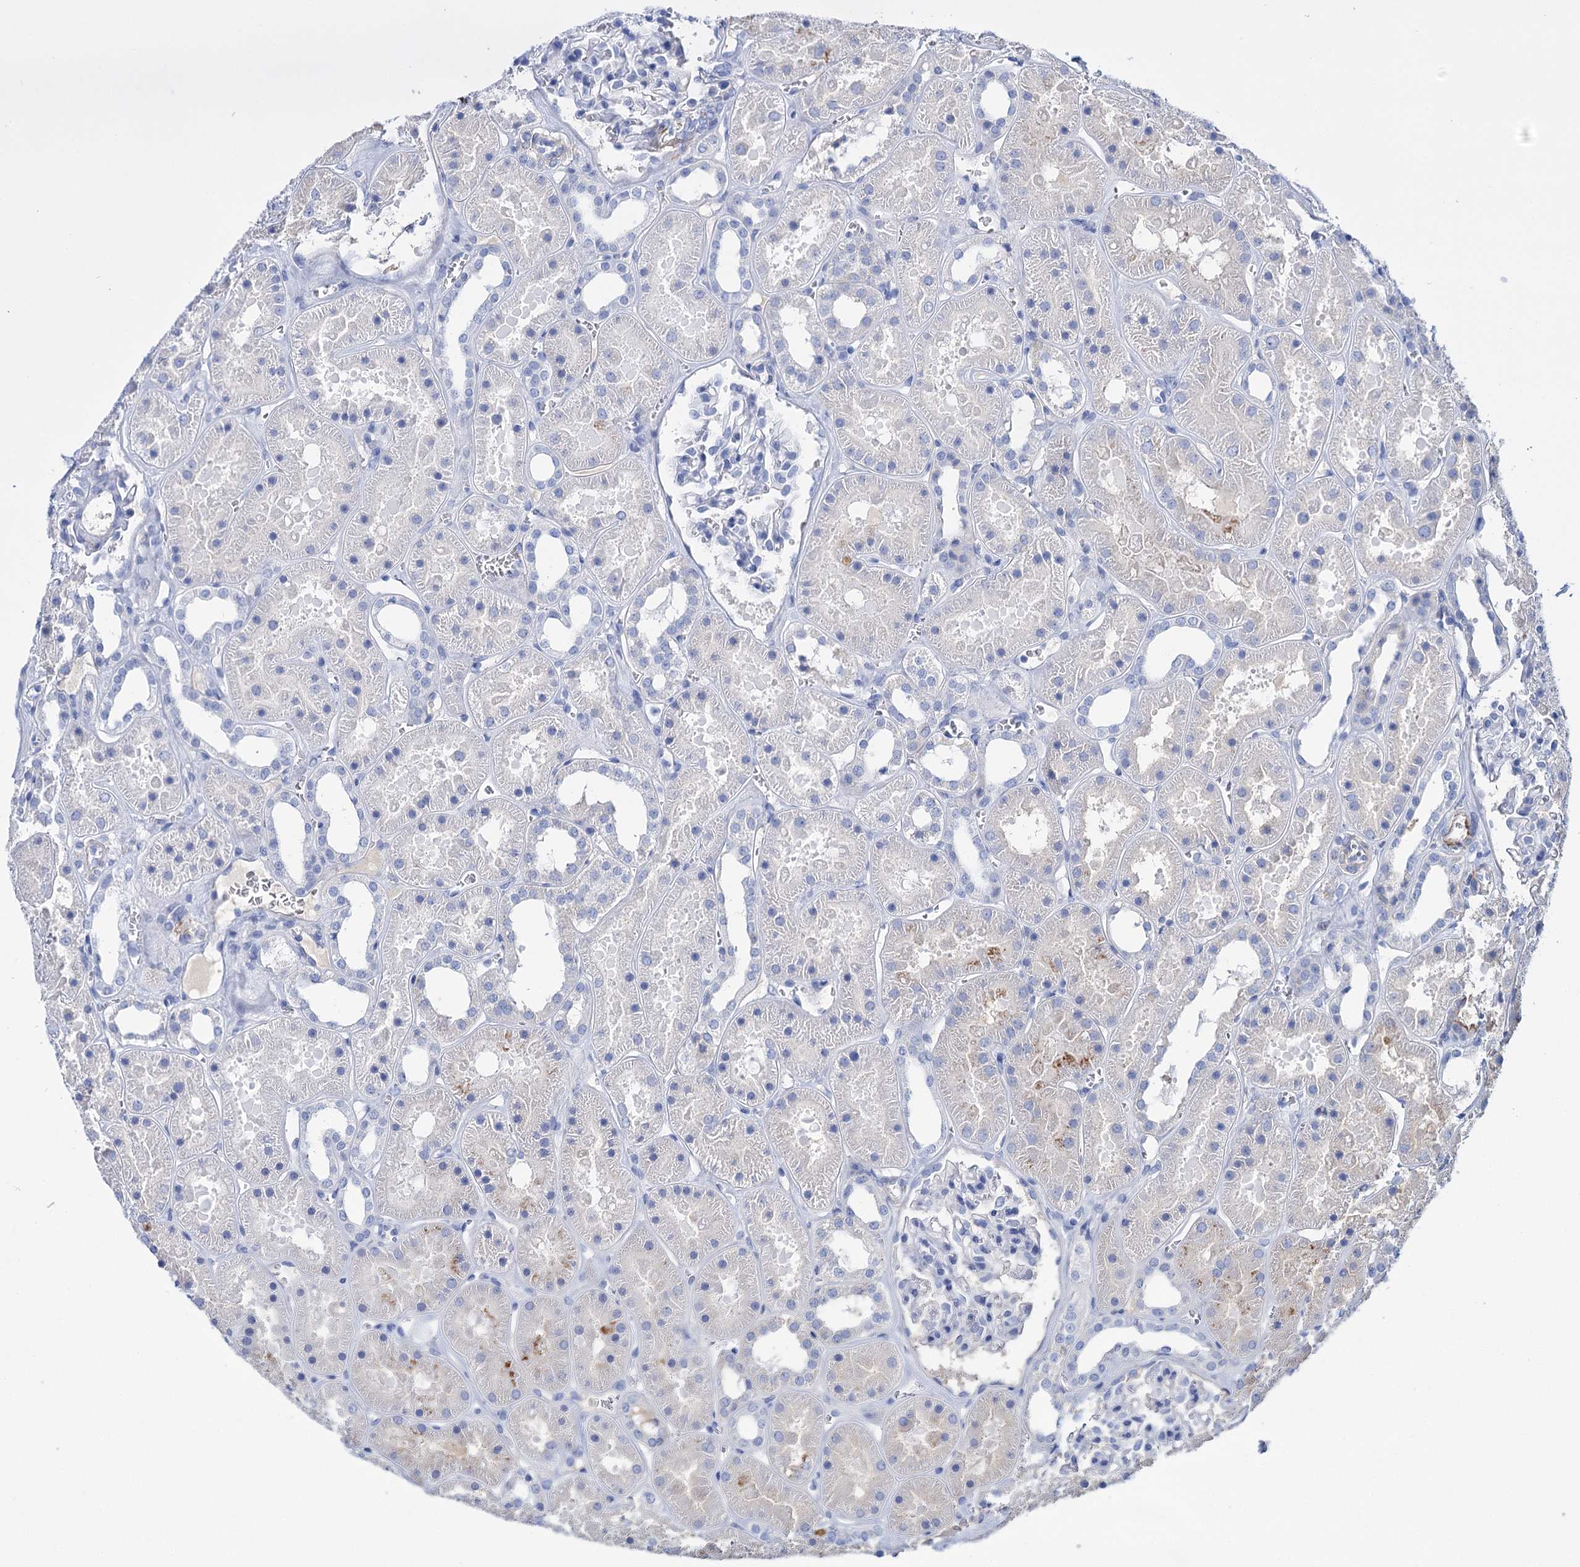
{"staining": {"intensity": "negative", "quantity": "none", "location": "none"}, "tissue": "kidney", "cell_type": "Cells in glomeruli", "image_type": "normal", "snomed": [{"axis": "morphology", "description": "Normal tissue, NOS"}, {"axis": "topography", "description": "Kidney"}], "caption": "This is a histopathology image of IHC staining of normal kidney, which shows no expression in cells in glomeruli. (Immunohistochemistry (ihc), brightfield microscopy, high magnification).", "gene": "FBXW12", "patient": {"sex": "female", "age": 41}}